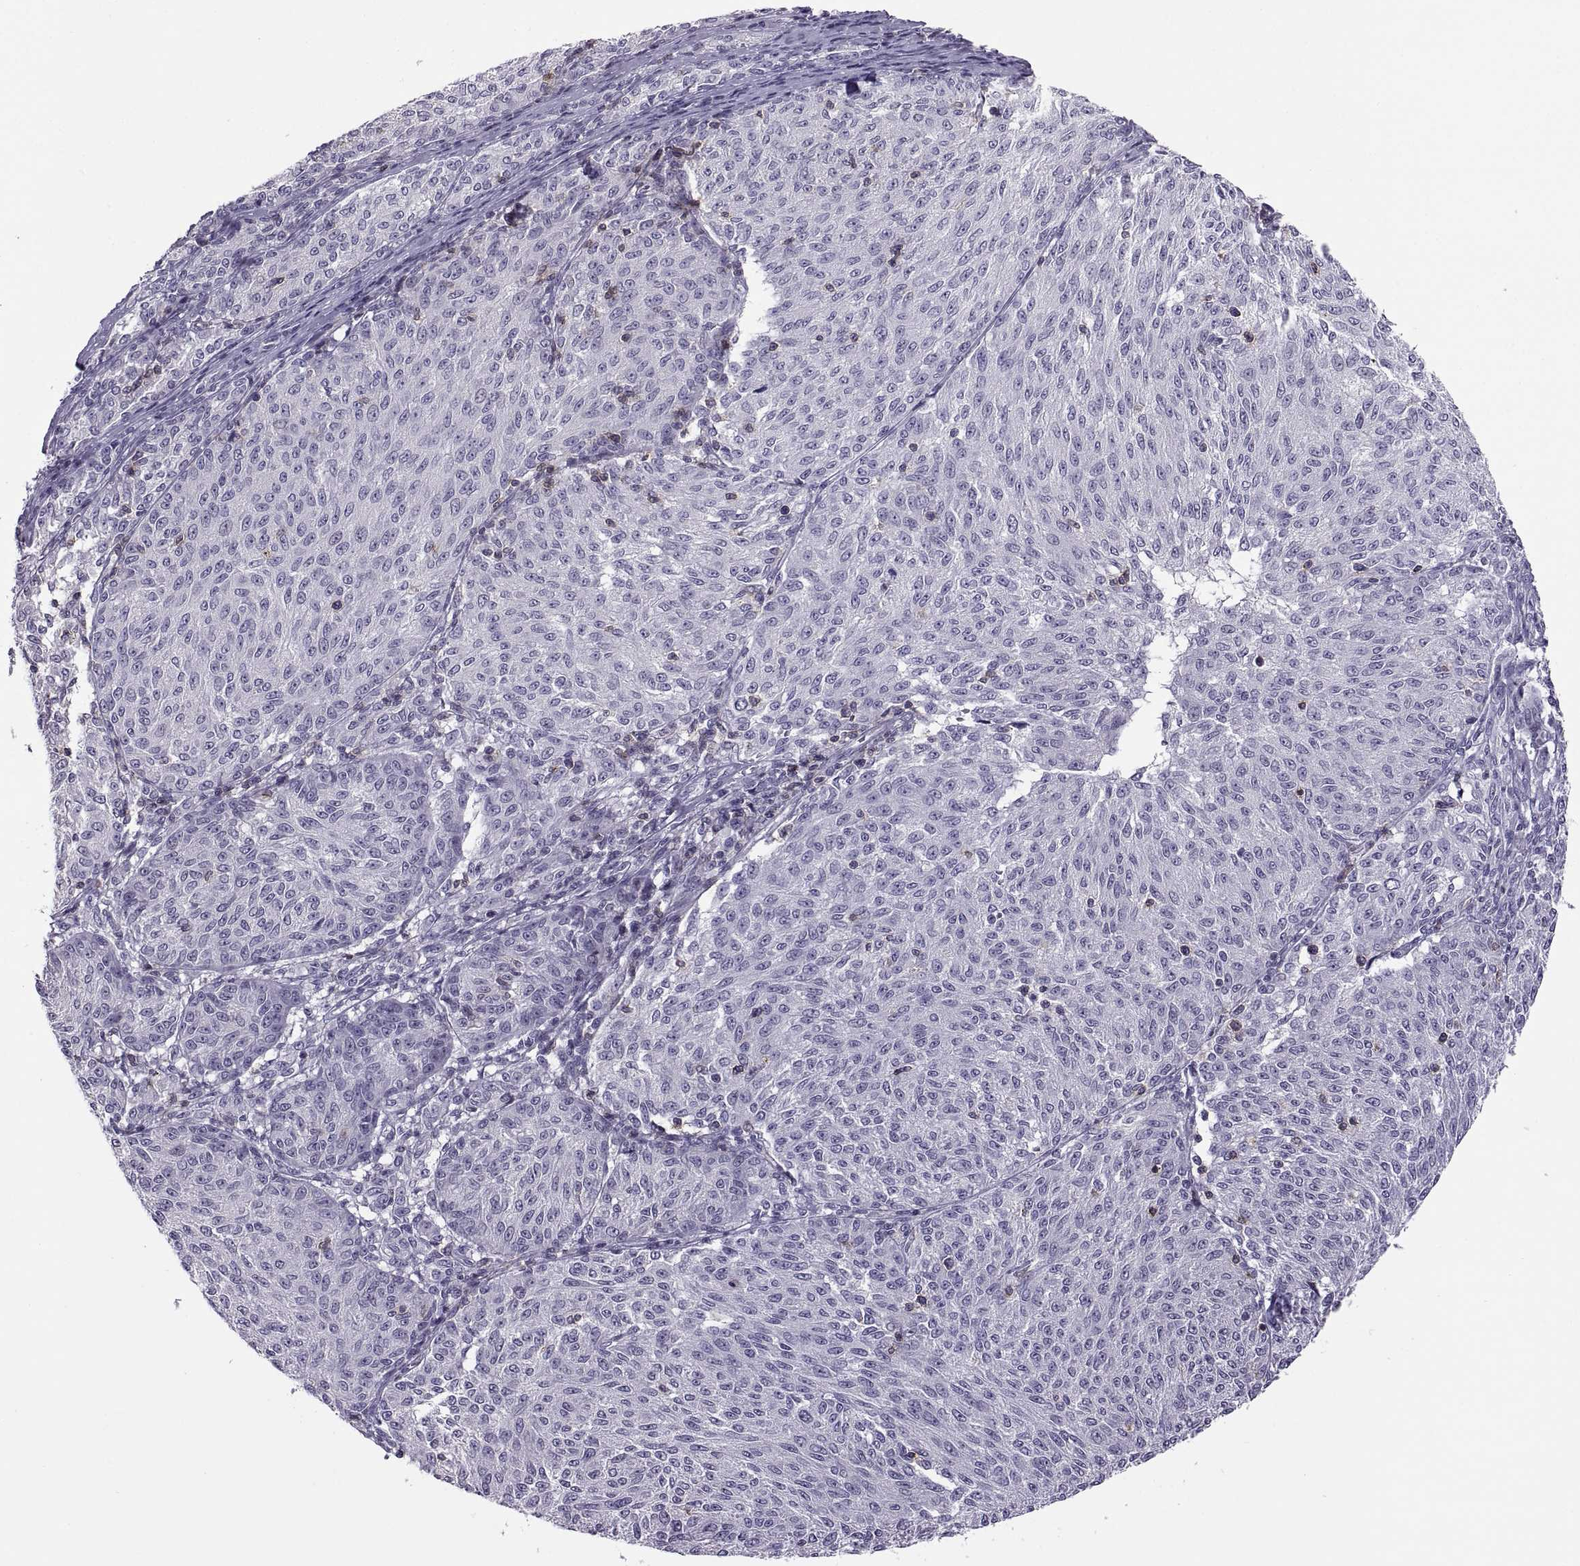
{"staining": {"intensity": "negative", "quantity": "none", "location": "none"}, "tissue": "melanoma", "cell_type": "Tumor cells", "image_type": "cancer", "snomed": [{"axis": "morphology", "description": "Malignant melanoma, NOS"}, {"axis": "topography", "description": "Skin"}], "caption": "Tumor cells are negative for protein expression in human malignant melanoma.", "gene": "TTC21A", "patient": {"sex": "female", "age": 72}}